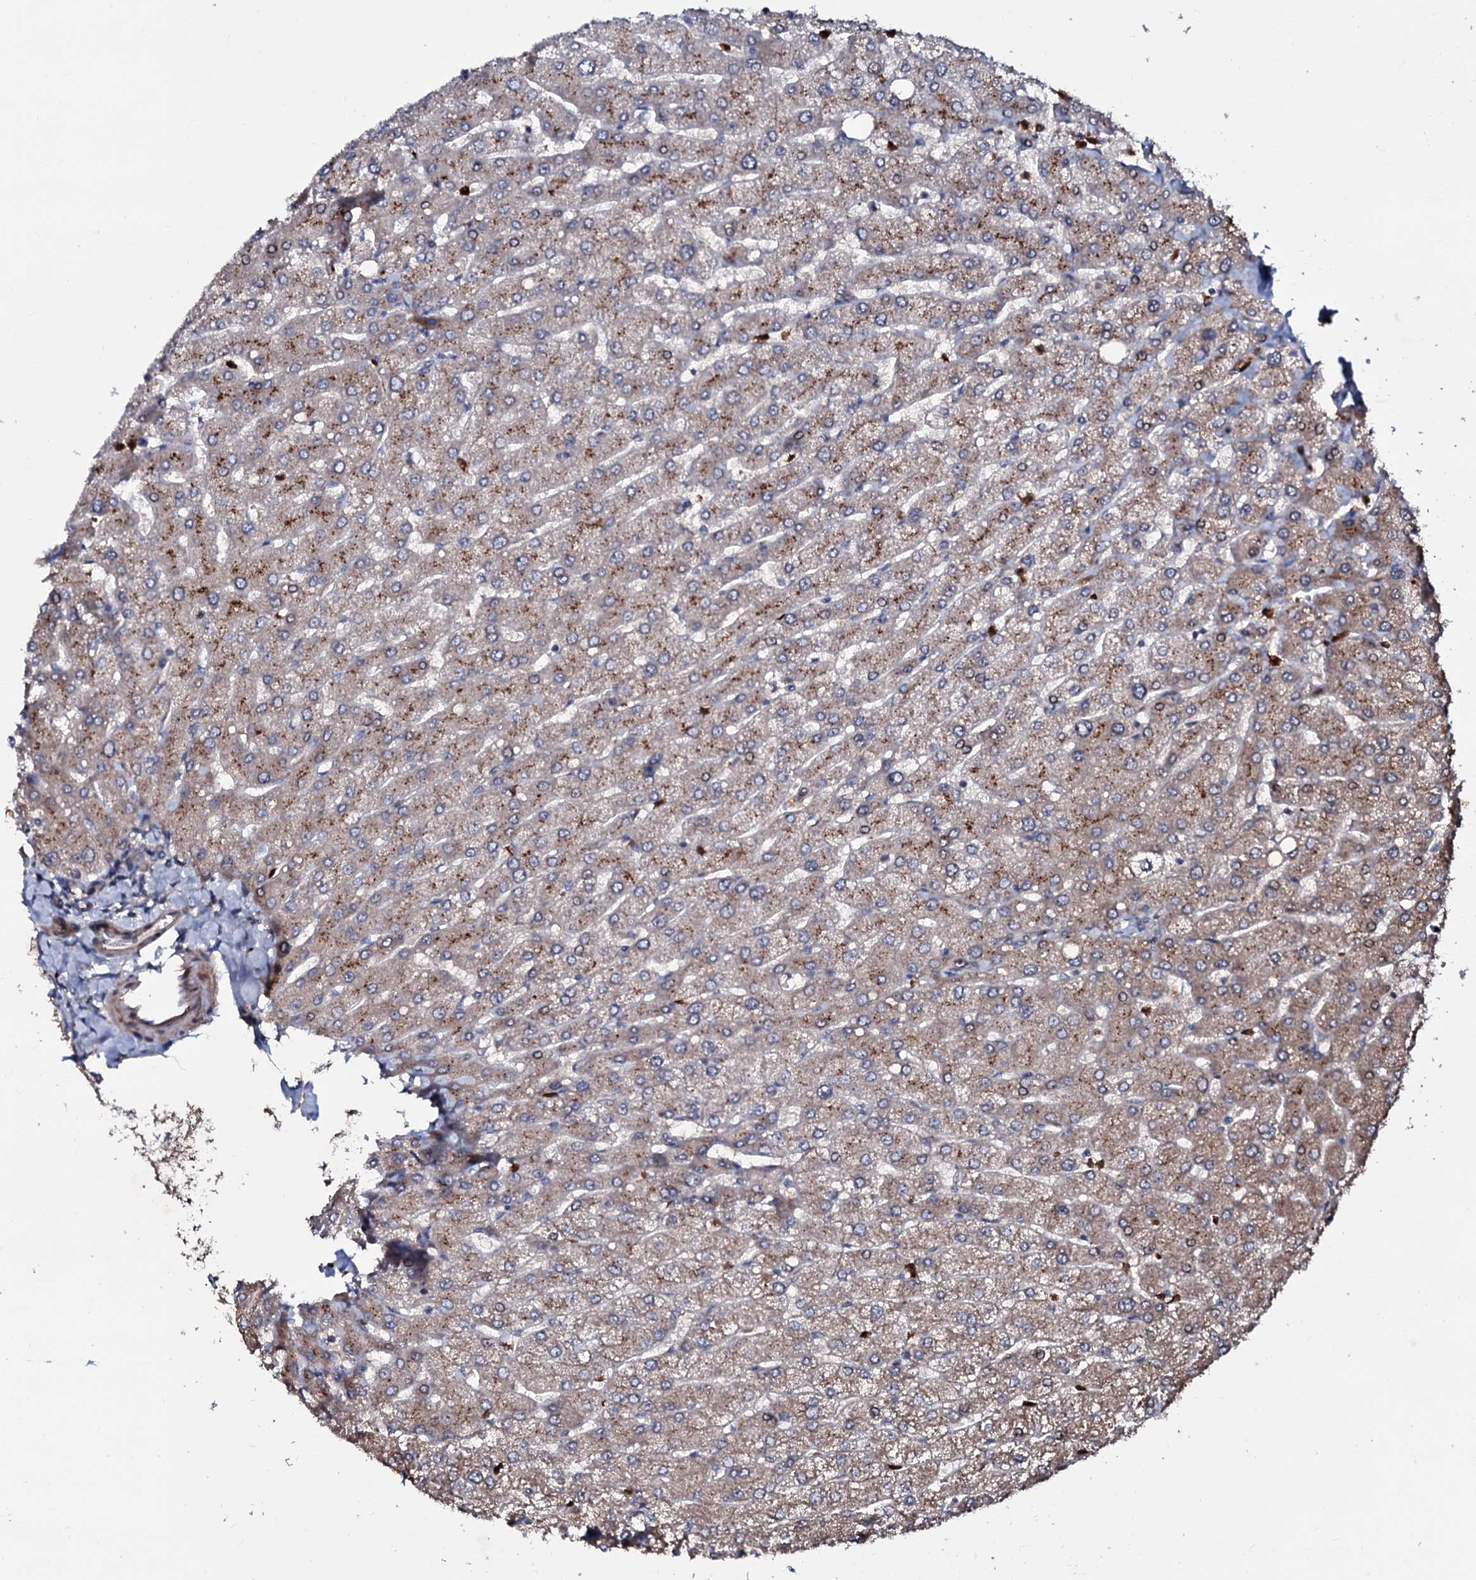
{"staining": {"intensity": "weak", "quantity": "<25%", "location": "cytoplasmic/membranous"}, "tissue": "liver", "cell_type": "Cholangiocytes", "image_type": "normal", "snomed": [{"axis": "morphology", "description": "Normal tissue, NOS"}, {"axis": "topography", "description": "Liver"}], "caption": "This is an immunohistochemistry histopathology image of benign liver. There is no positivity in cholangiocytes.", "gene": "COG6", "patient": {"sex": "male", "age": 55}}